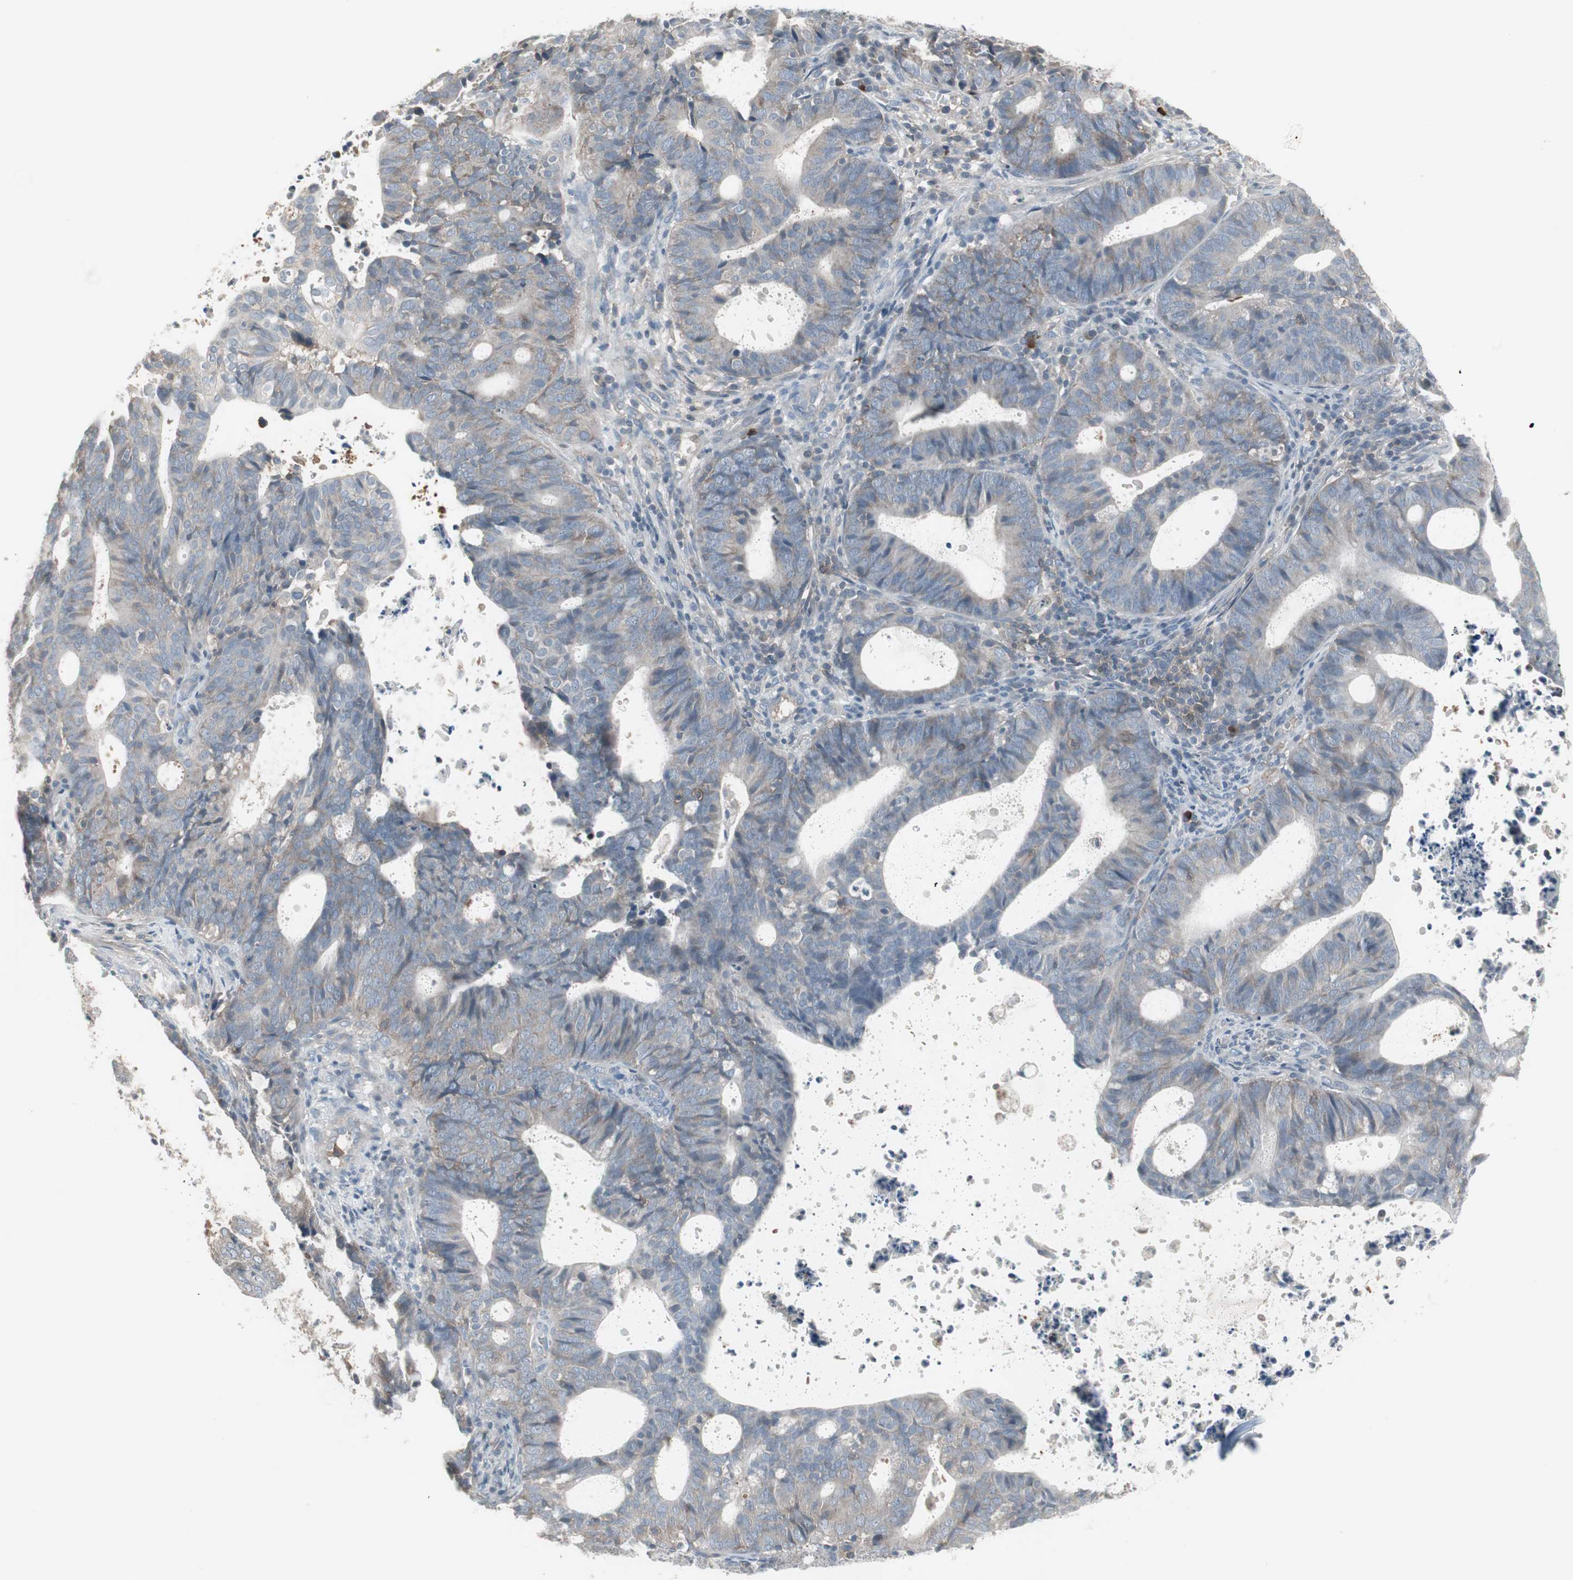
{"staining": {"intensity": "weak", "quantity": "<25%", "location": "cytoplasmic/membranous"}, "tissue": "endometrial cancer", "cell_type": "Tumor cells", "image_type": "cancer", "snomed": [{"axis": "morphology", "description": "Adenocarcinoma, NOS"}, {"axis": "topography", "description": "Uterus"}], "caption": "Adenocarcinoma (endometrial) was stained to show a protein in brown. There is no significant positivity in tumor cells.", "gene": "ZSCAN32", "patient": {"sex": "female", "age": 83}}